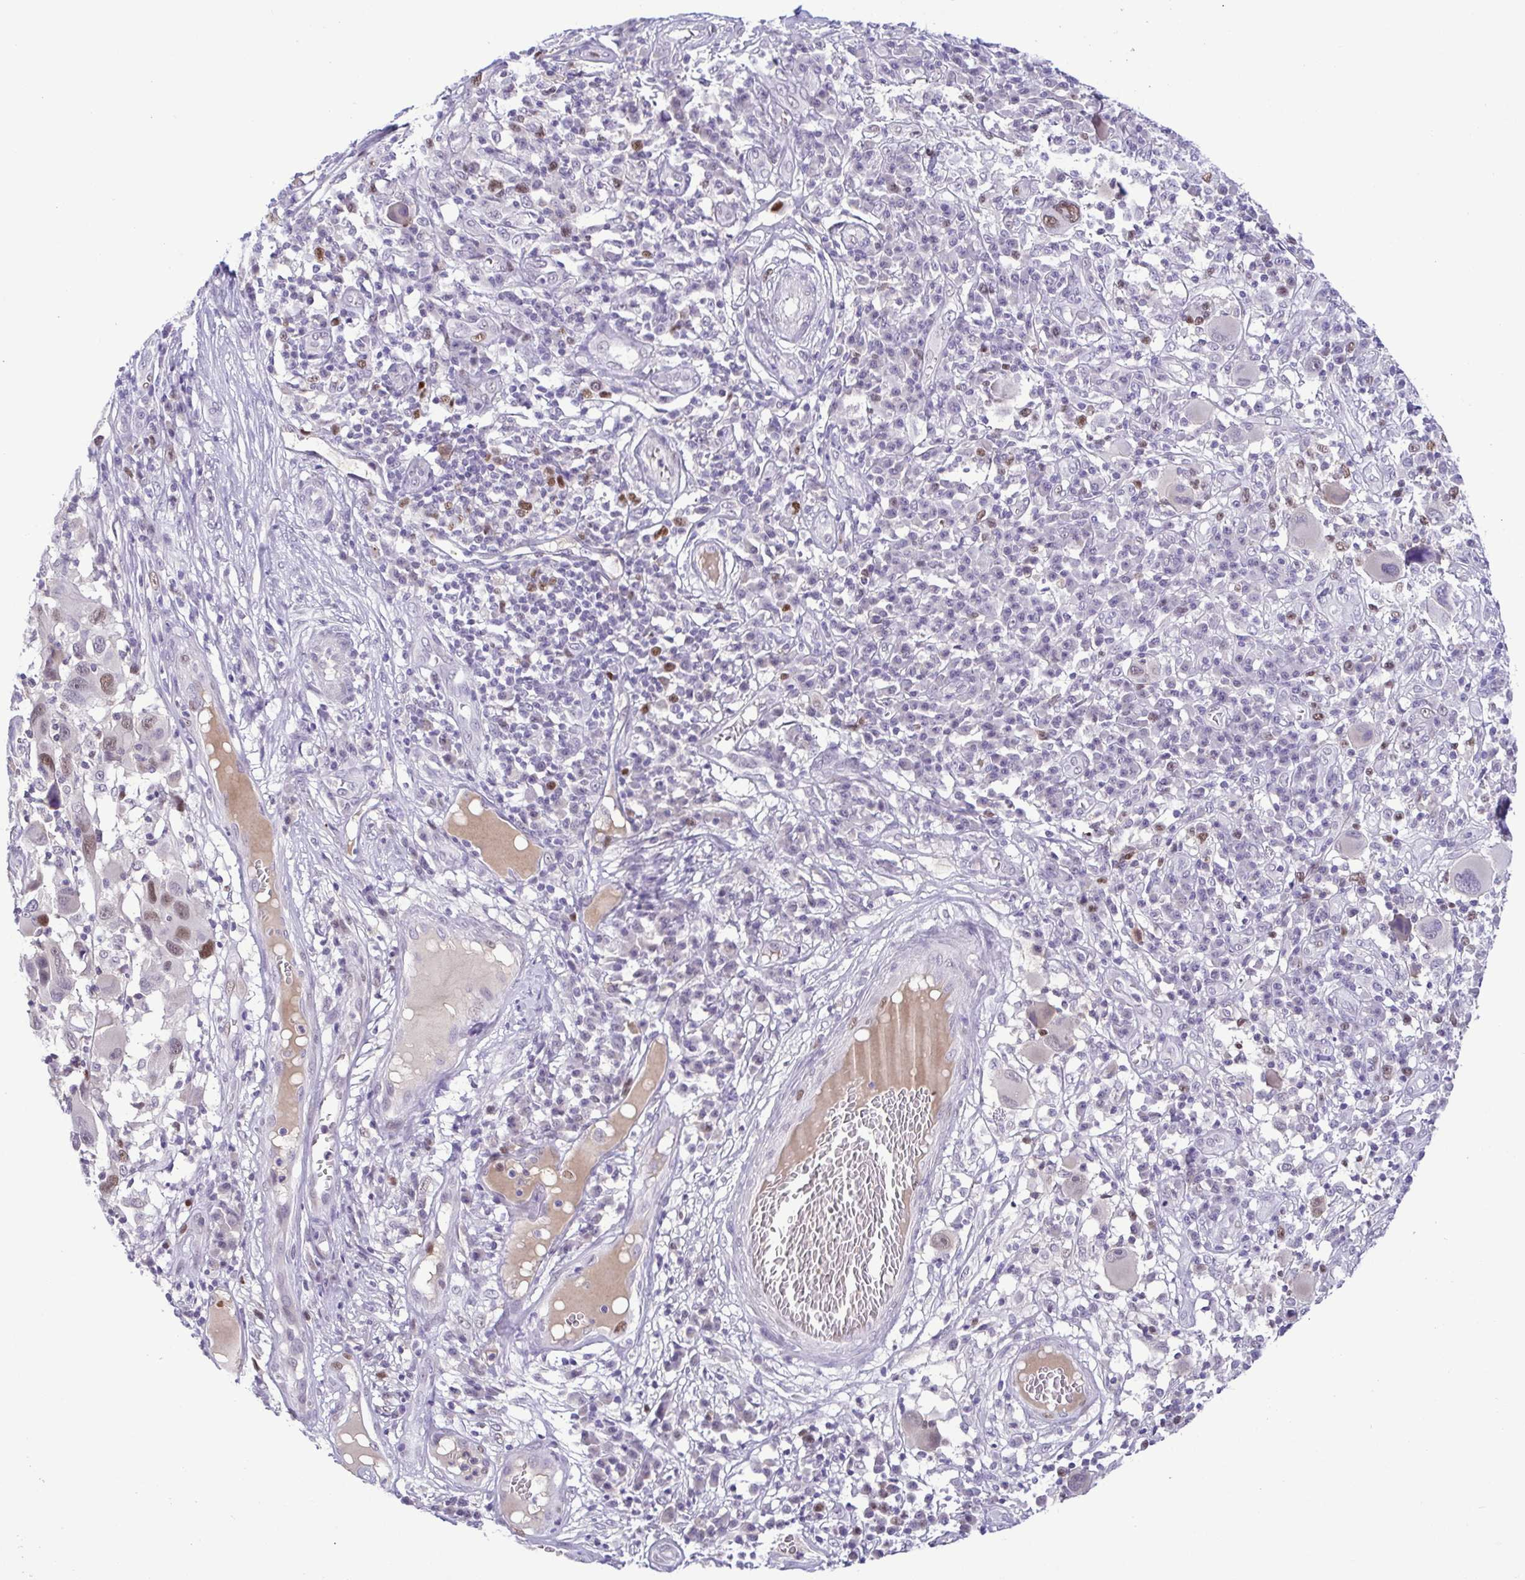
{"staining": {"intensity": "moderate", "quantity": "<25%", "location": "nuclear"}, "tissue": "melanoma", "cell_type": "Tumor cells", "image_type": "cancer", "snomed": [{"axis": "morphology", "description": "Malignant melanoma, NOS"}, {"axis": "topography", "description": "Skin"}], "caption": "This histopathology image shows malignant melanoma stained with immunohistochemistry to label a protein in brown. The nuclear of tumor cells show moderate positivity for the protein. Nuclei are counter-stained blue.", "gene": "TIPIN", "patient": {"sex": "male", "age": 53}}